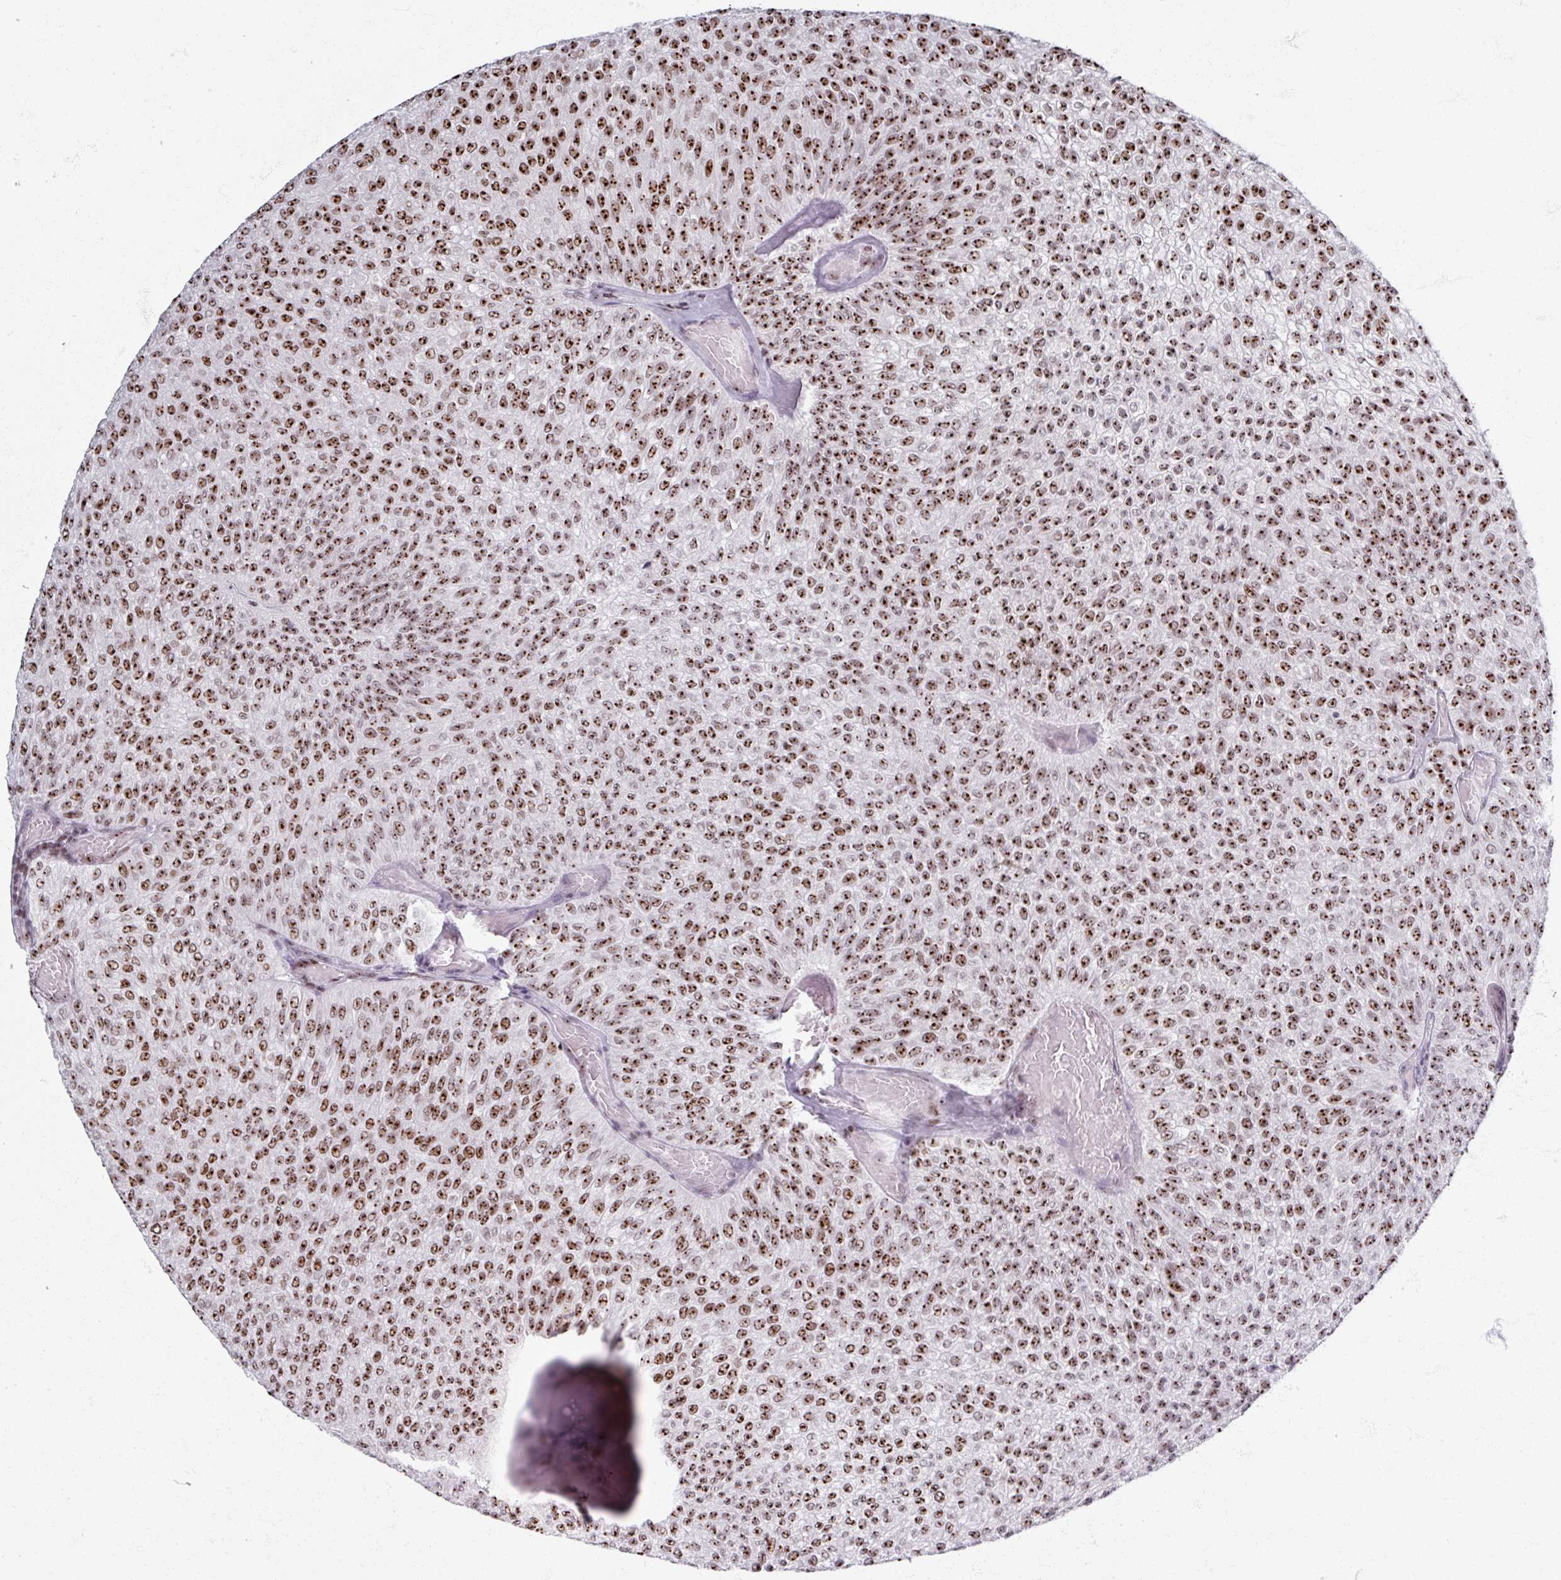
{"staining": {"intensity": "strong", "quantity": ">75%", "location": "nuclear"}, "tissue": "urothelial cancer", "cell_type": "Tumor cells", "image_type": "cancer", "snomed": [{"axis": "morphology", "description": "Urothelial carcinoma, Low grade"}, {"axis": "topography", "description": "Urinary bladder"}], "caption": "The immunohistochemical stain highlights strong nuclear staining in tumor cells of urothelial cancer tissue.", "gene": "ADAR", "patient": {"sex": "male", "age": 78}}